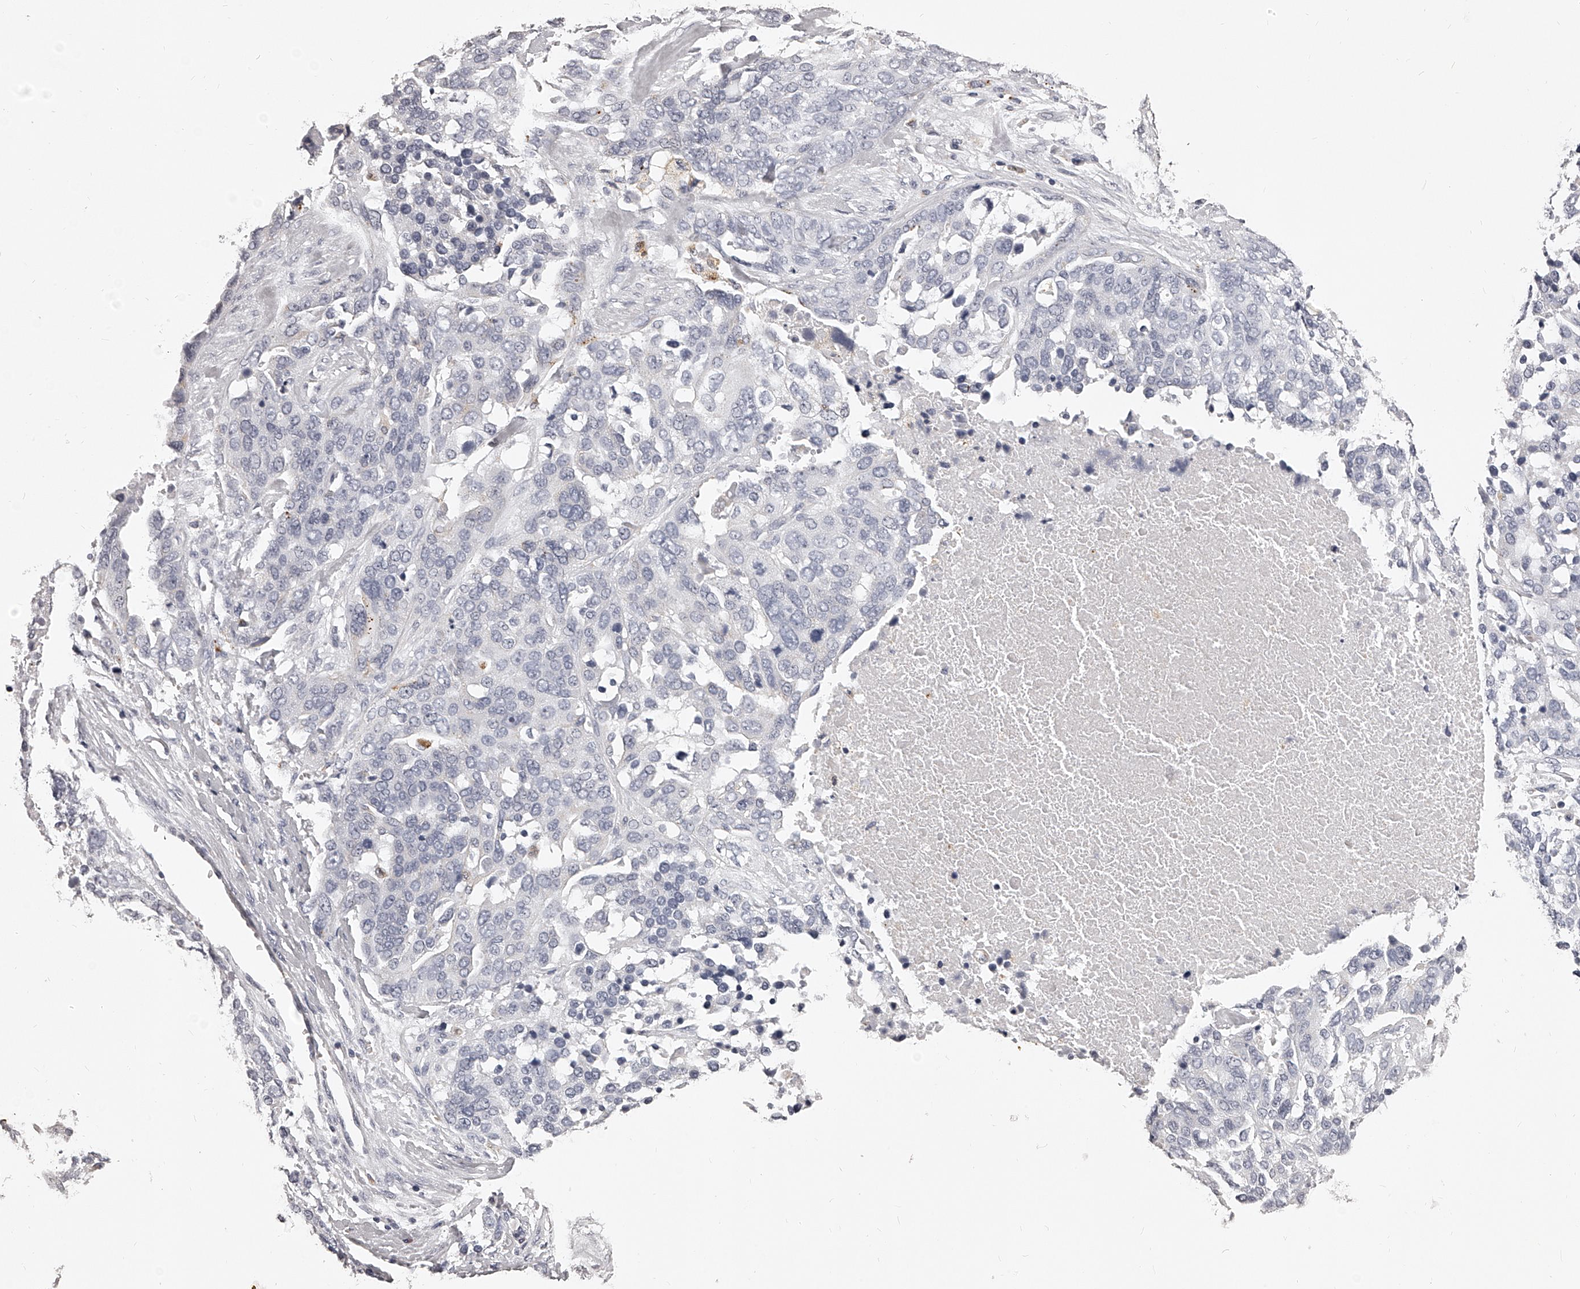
{"staining": {"intensity": "negative", "quantity": "none", "location": "none"}, "tissue": "ovarian cancer", "cell_type": "Tumor cells", "image_type": "cancer", "snomed": [{"axis": "morphology", "description": "Cystadenocarcinoma, serous, NOS"}, {"axis": "topography", "description": "Ovary"}], "caption": "The immunohistochemistry micrograph has no significant positivity in tumor cells of ovarian serous cystadenocarcinoma tissue. (Stains: DAB (3,3'-diaminobenzidine) IHC with hematoxylin counter stain, Microscopy: brightfield microscopy at high magnification).", "gene": "DMRT1", "patient": {"sex": "female", "age": 44}}